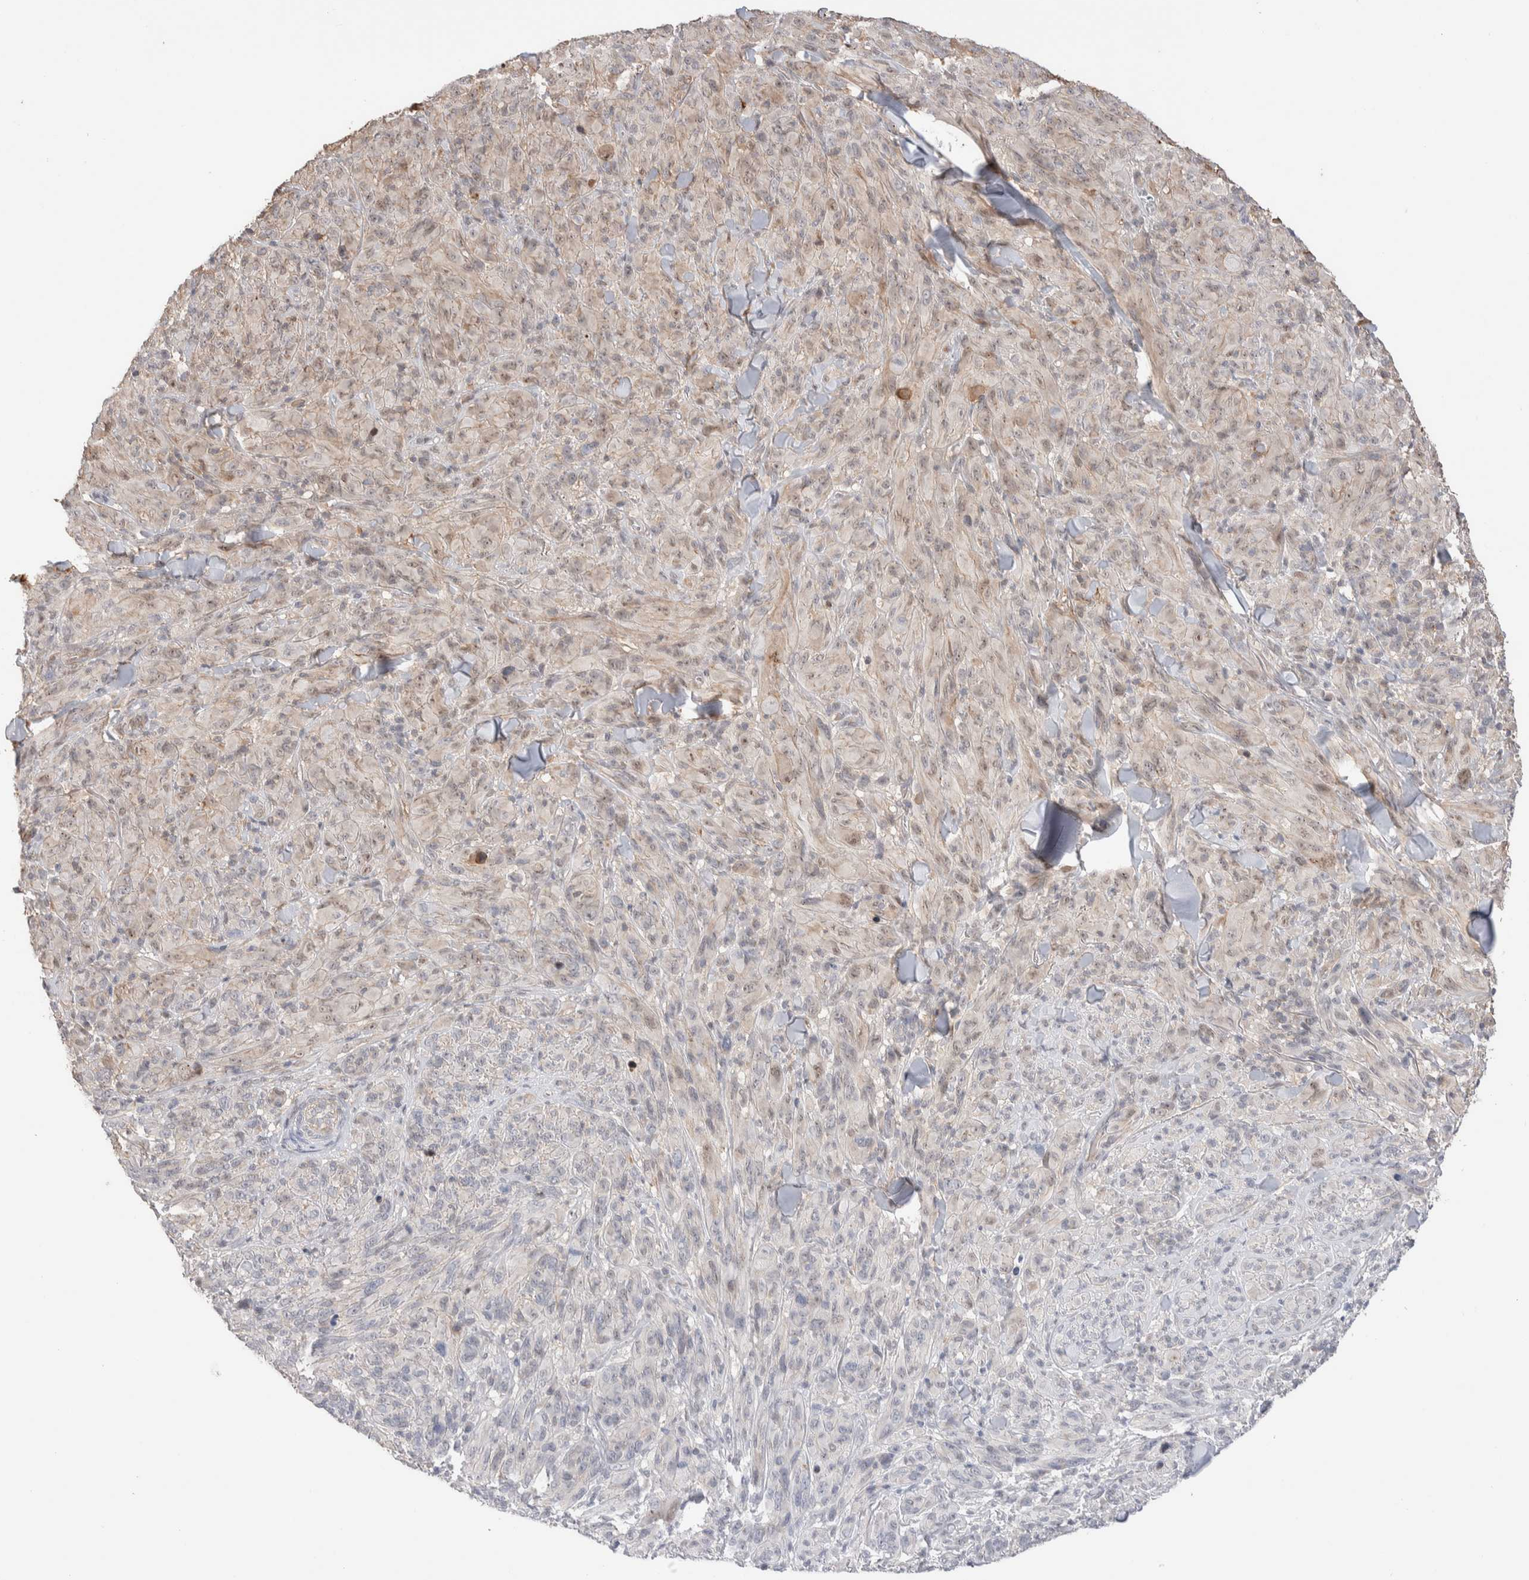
{"staining": {"intensity": "weak", "quantity": "<25%", "location": "nuclear"}, "tissue": "melanoma", "cell_type": "Tumor cells", "image_type": "cancer", "snomed": [{"axis": "morphology", "description": "Malignant melanoma, NOS"}, {"axis": "topography", "description": "Skin of head"}], "caption": "Immunohistochemical staining of human malignant melanoma demonstrates no significant positivity in tumor cells. (DAB (3,3'-diaminobenzidine) IHC with hematoxylin counter stain).", "gene": "ZNF704", "patient": {"sex": "male", "age": 96}}